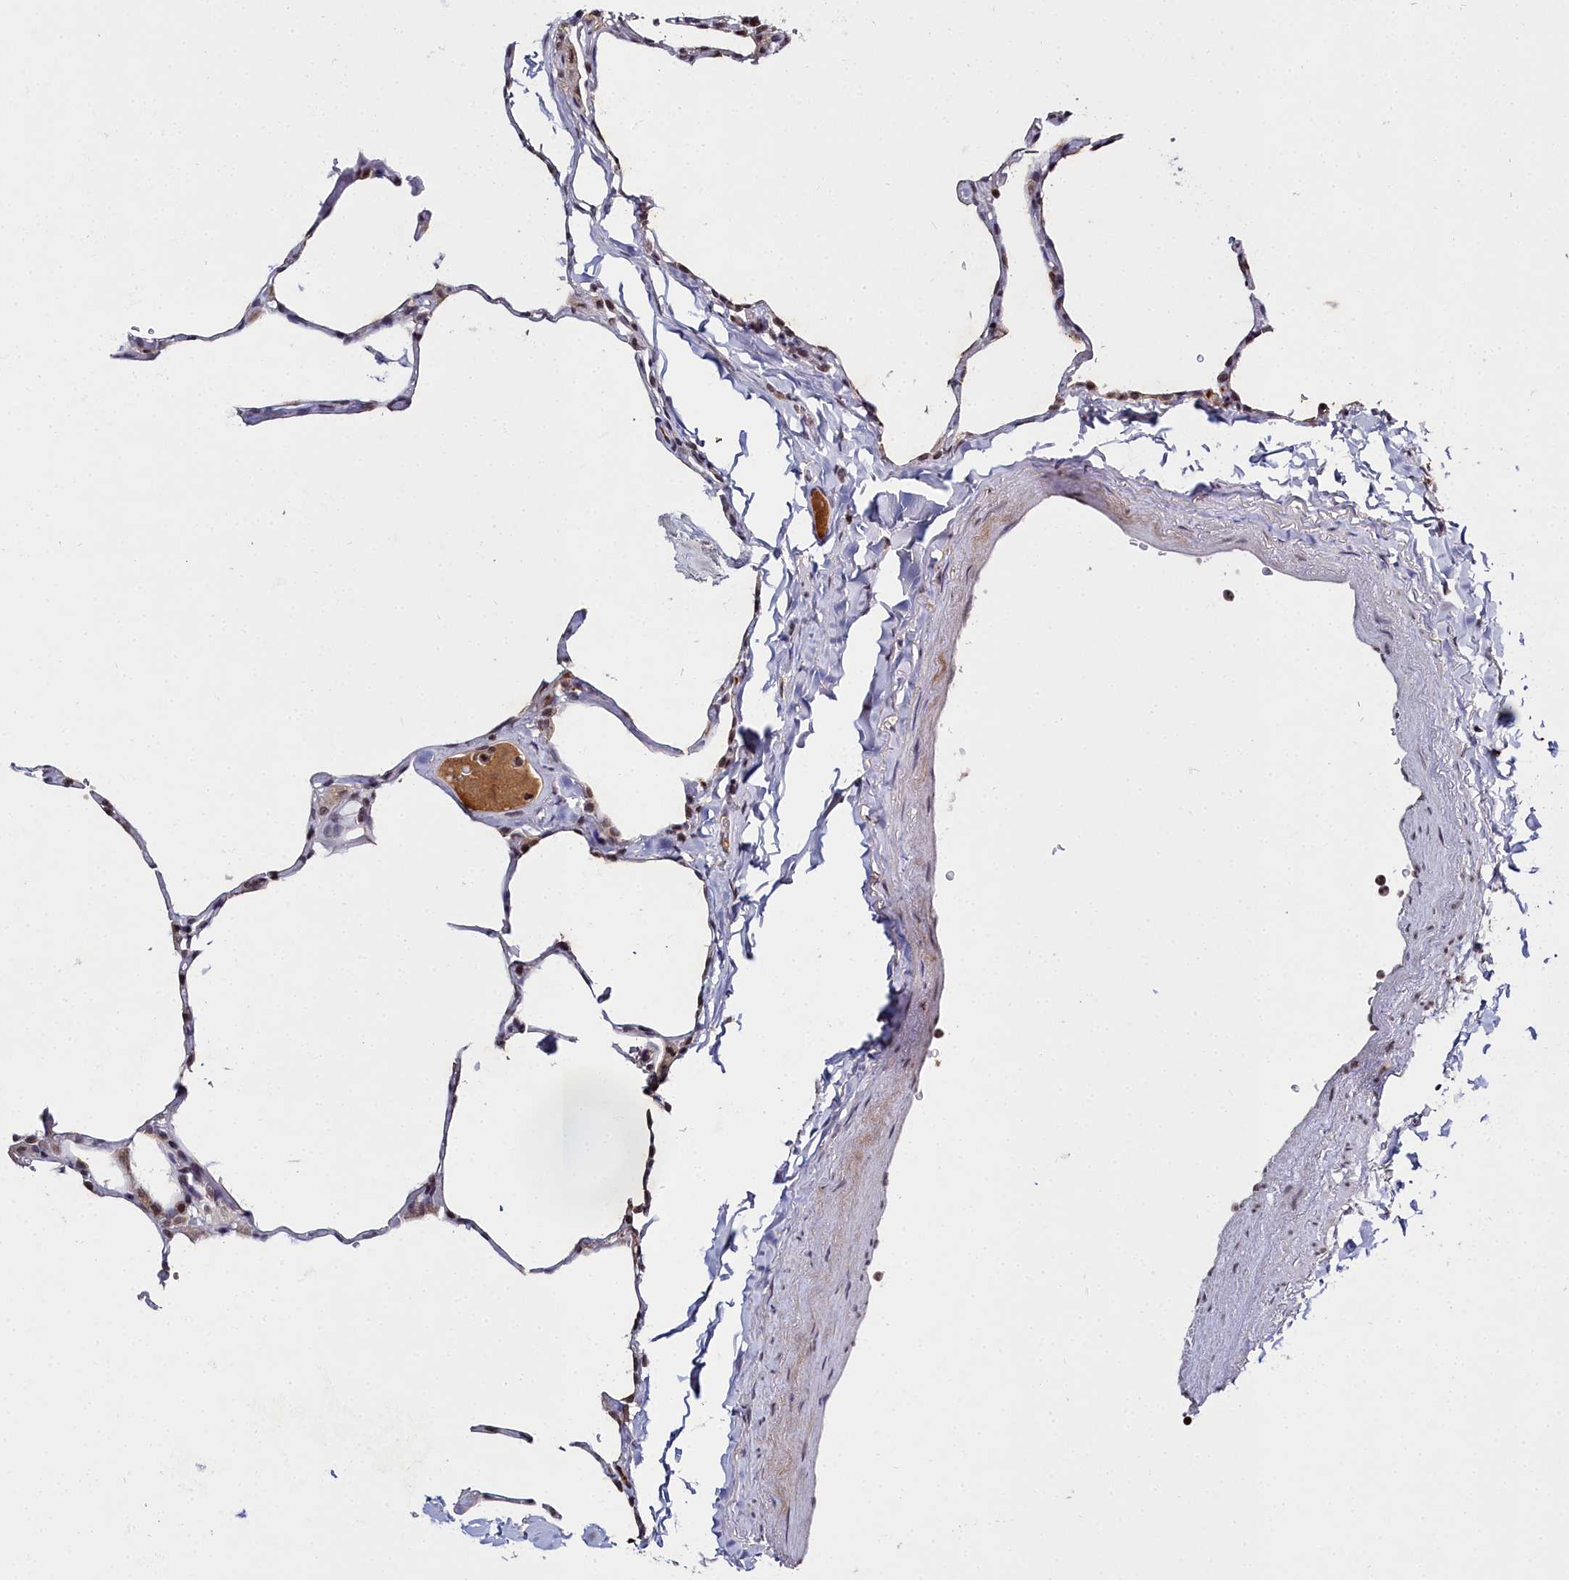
{"staining": {"intensity": "weak", "quantity": "25%-75%", "location": "cytoplasmic/membranous"}, "tissue": "lung", "cell_type": "Alveolar cells", "image_type": "normal", "snomed": [{"axis": "morphology", "description": "Normal tissue, NOS"}, {"axis": "topography", "description": "Lung"}], "caption": "The image exhibits a brown stain indicating the presence of a protein in the cytoplasmic/membranous of alveolar cells in lung.", "gene": "FZD4", "patient": {"sex": "male", "age": 65}}